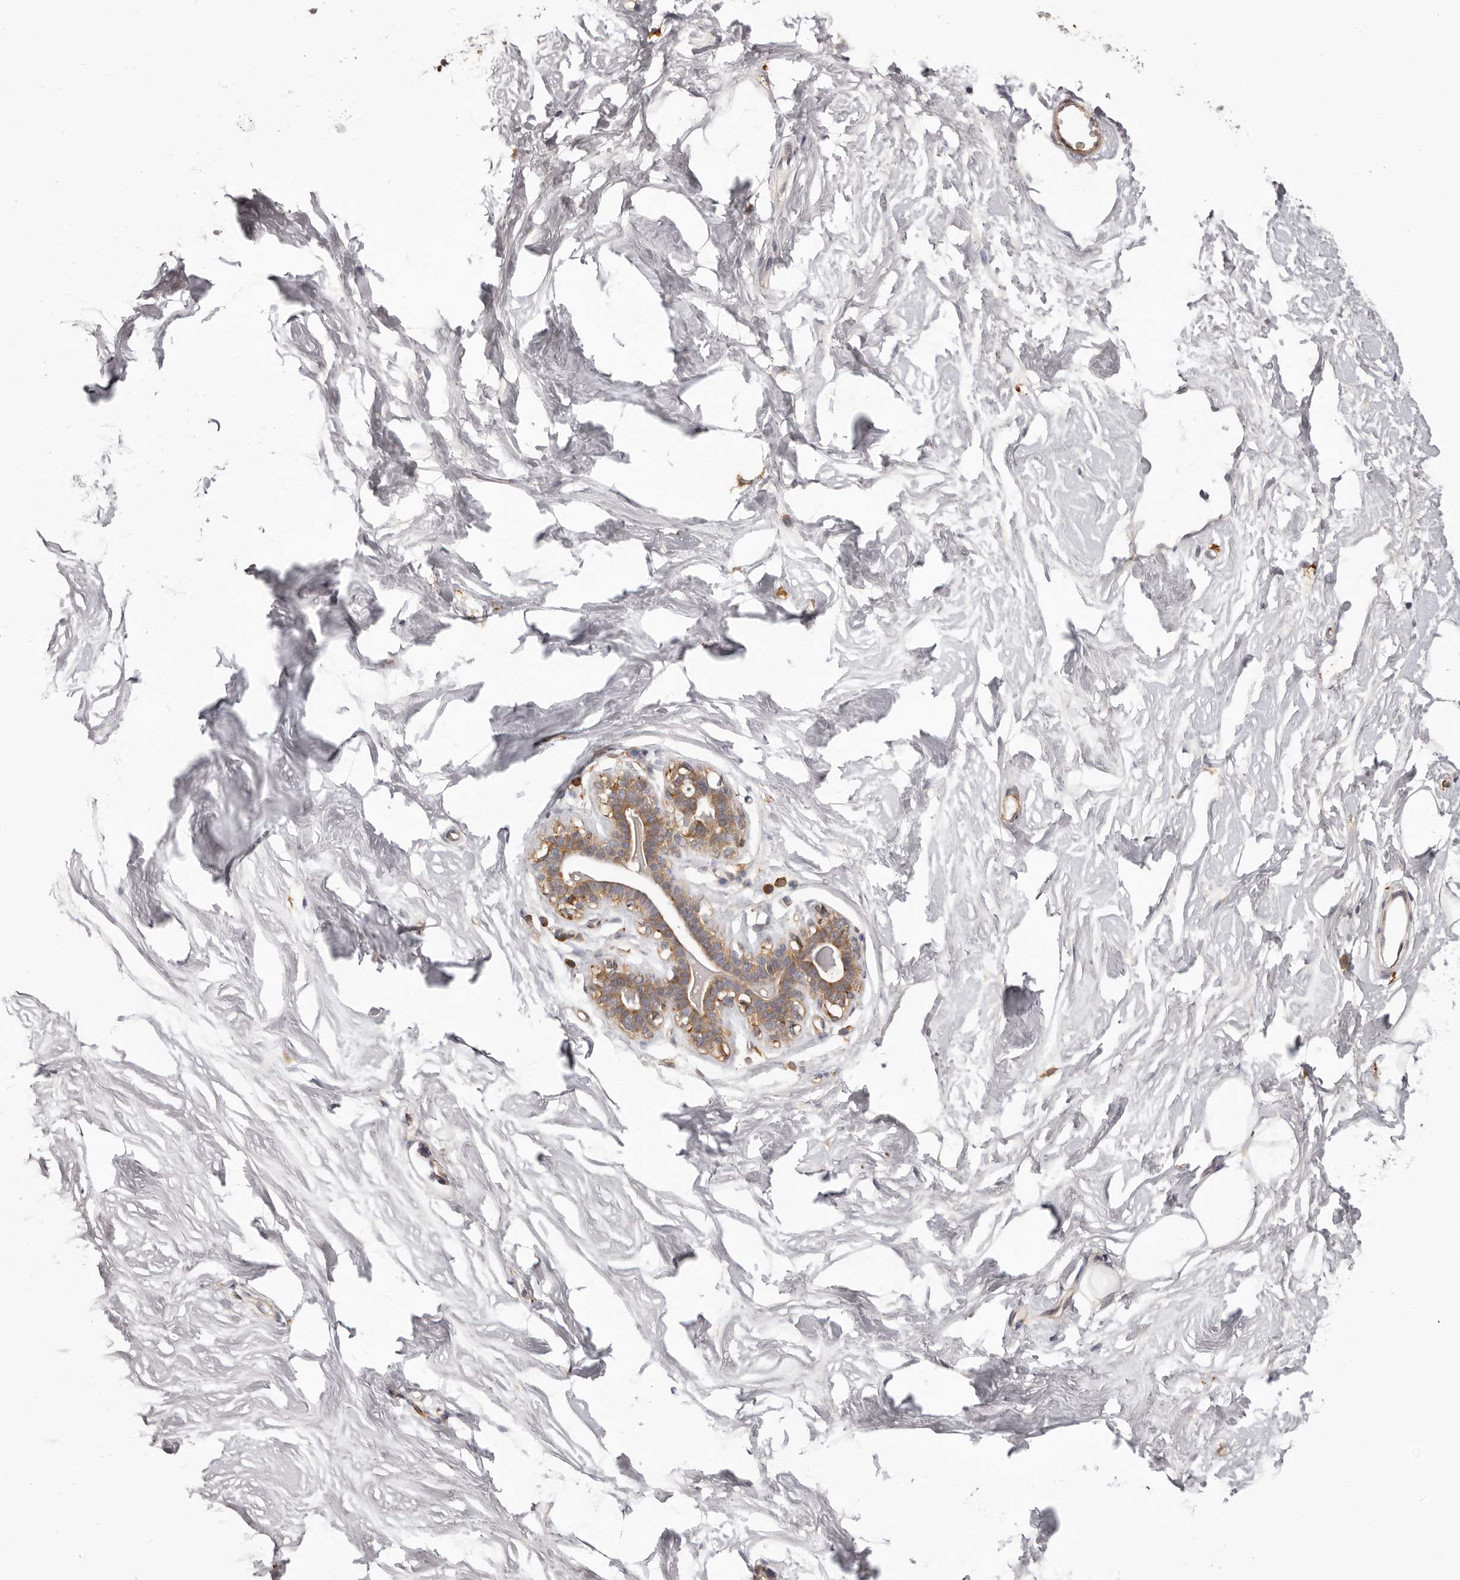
{"staining": {"intensity": "negative", "quantity": "none", "location": "none"}, "tissue": "breast", "cell_type": "Adipocytes", "image_type": "normal", "snomed": [{"axis": "morphology", "description": "Normal tissue, NOS"}, {"axis": "topography", "description": "Breast"}], "caption": "Immunohistochemistry histopathology image of normal breast: human breast stained with DAB (3,3'-diaminobenzidine) demonstrates no significant protein positivity in adipocytes.", "gene": "OTUD3", "patient": {"sex": "female", "age": 26}}